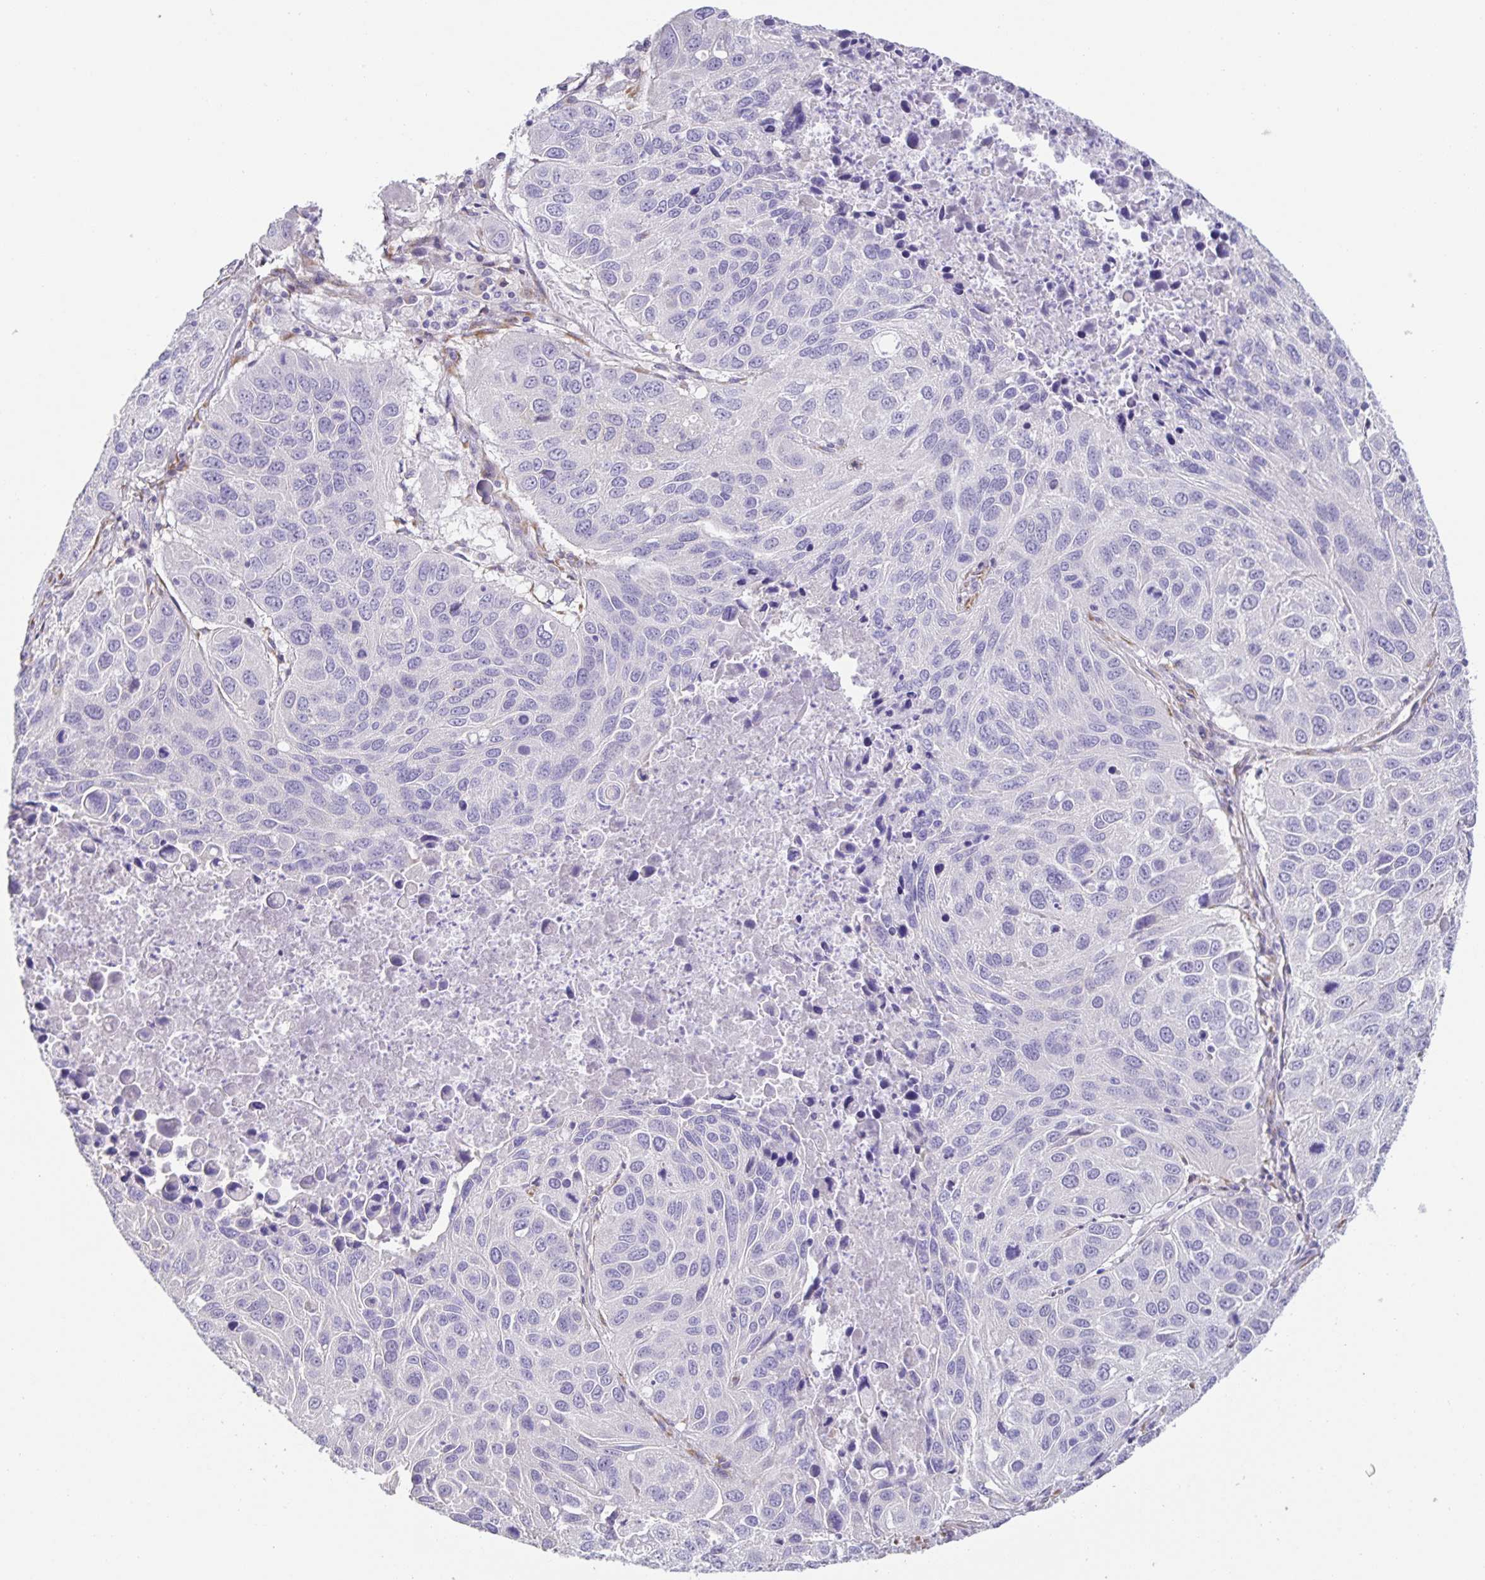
{"staining": {"intensity": "negative", "quantity": "none", "location": "none"}, "tissue": "lung cancer", "cell_type": "Tumor cells", "image_type": "cancer", "snomed": [{"axis": "morphology", "description": "Squamous cell carcinoma, NOS"}, {"axis": "topography", "description": "Lung"}], "caption": "Lung cancer stained for a protein using immunohistochemistry (IHC) demonstrates no expression tumor cells.", "gene": "PRR36", "patient": {"sex": "female", "age": 61}}